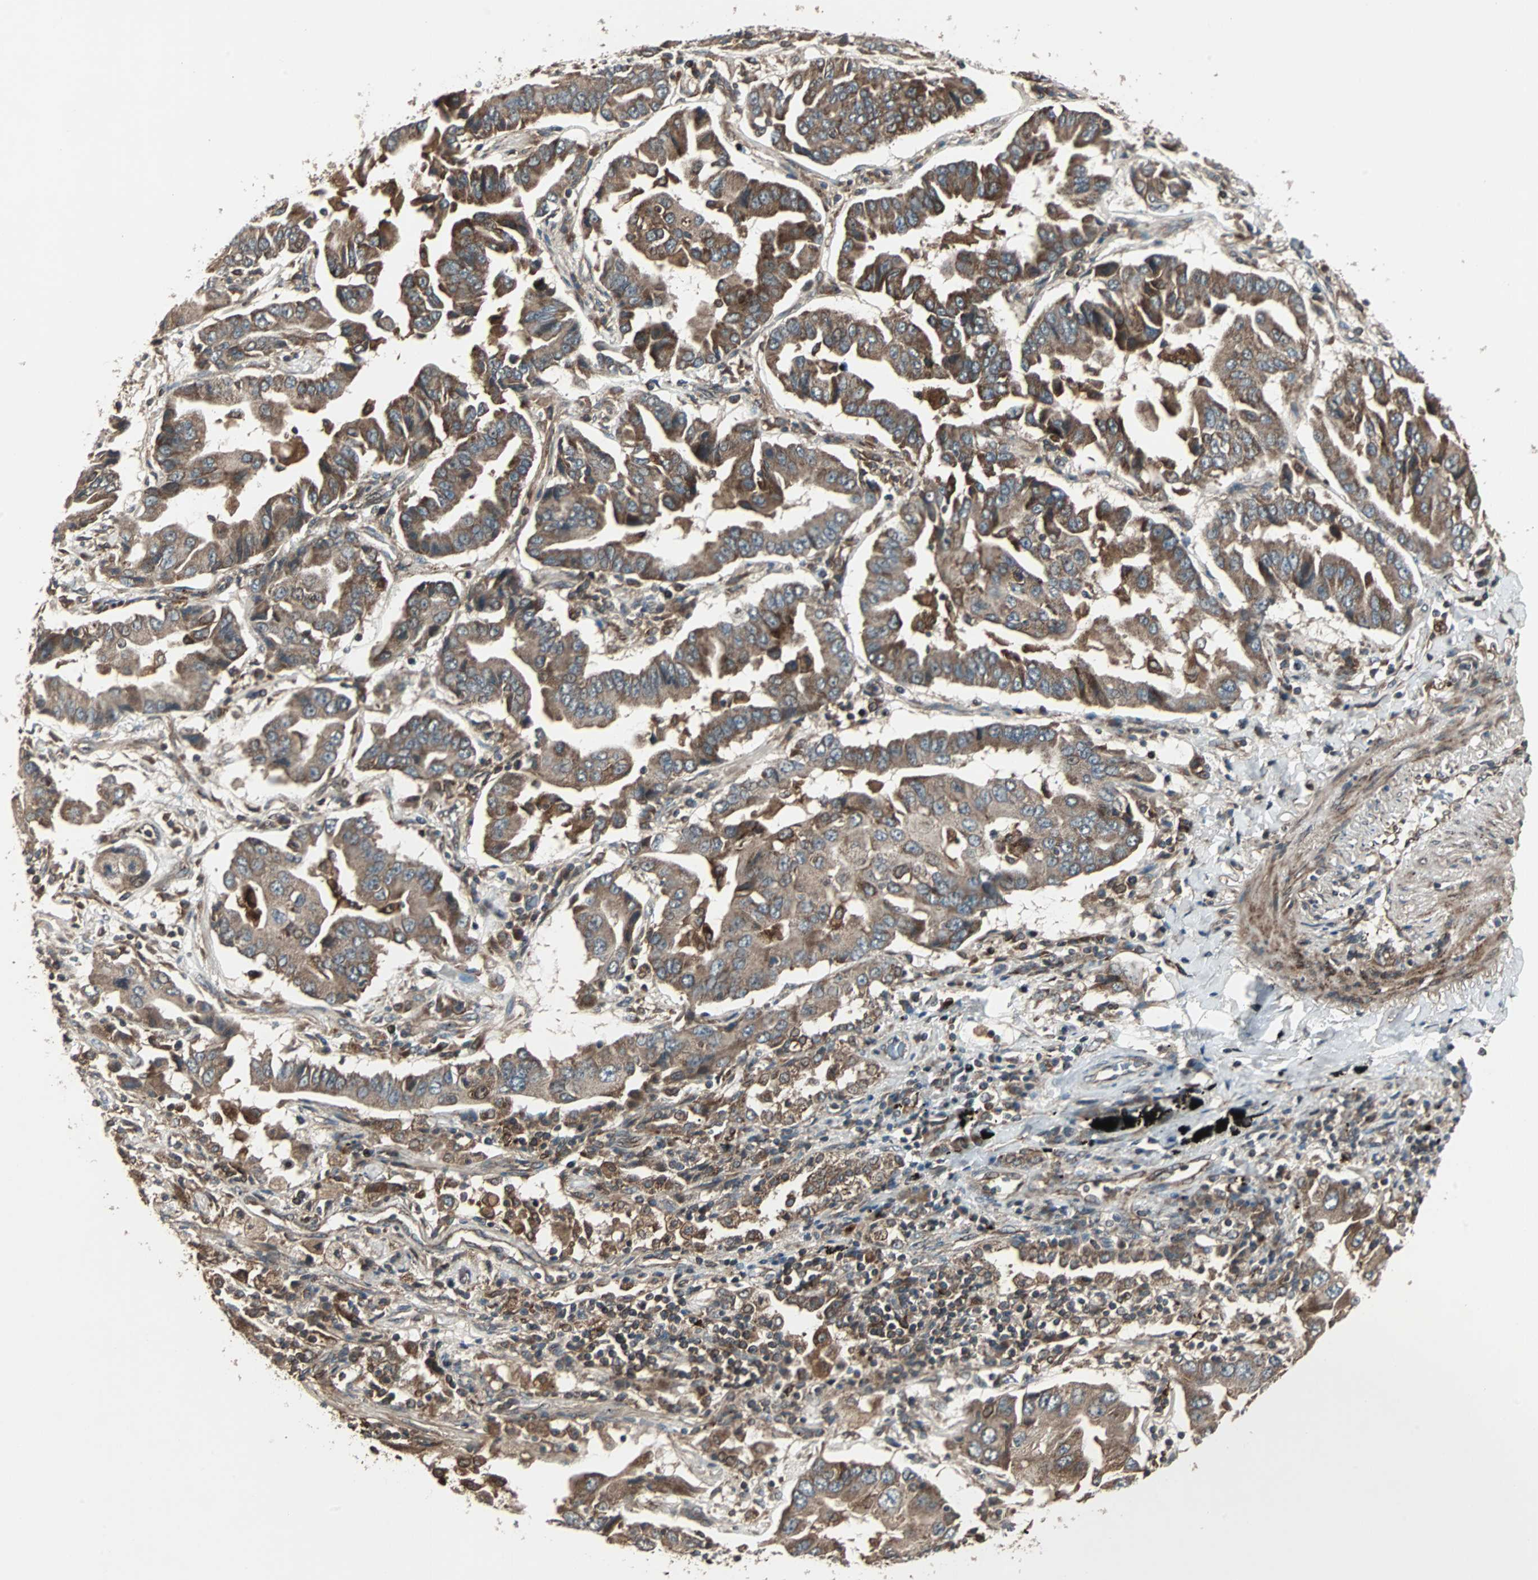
{"staining": {"intensity": "moderate", "quantity": ">75%", "location": "cytoplasmic/membranous"}, "tissue": "lung cancer", "cell_type": "Tumor cells", "image_type": "cancer", "snomed": [{"axis": "morphology", "description": "Adenocarcinoma, NOS"}, {"axis": "topography", "description": "Lung"}], "caption": "The image demonstrates a brown stain indicating the presence of a protein in the cytoplasmic/membranous of tumor cells in lung cancer.", "gene": "RAB7A", "patient": {"sex": "female", "age": 65}}